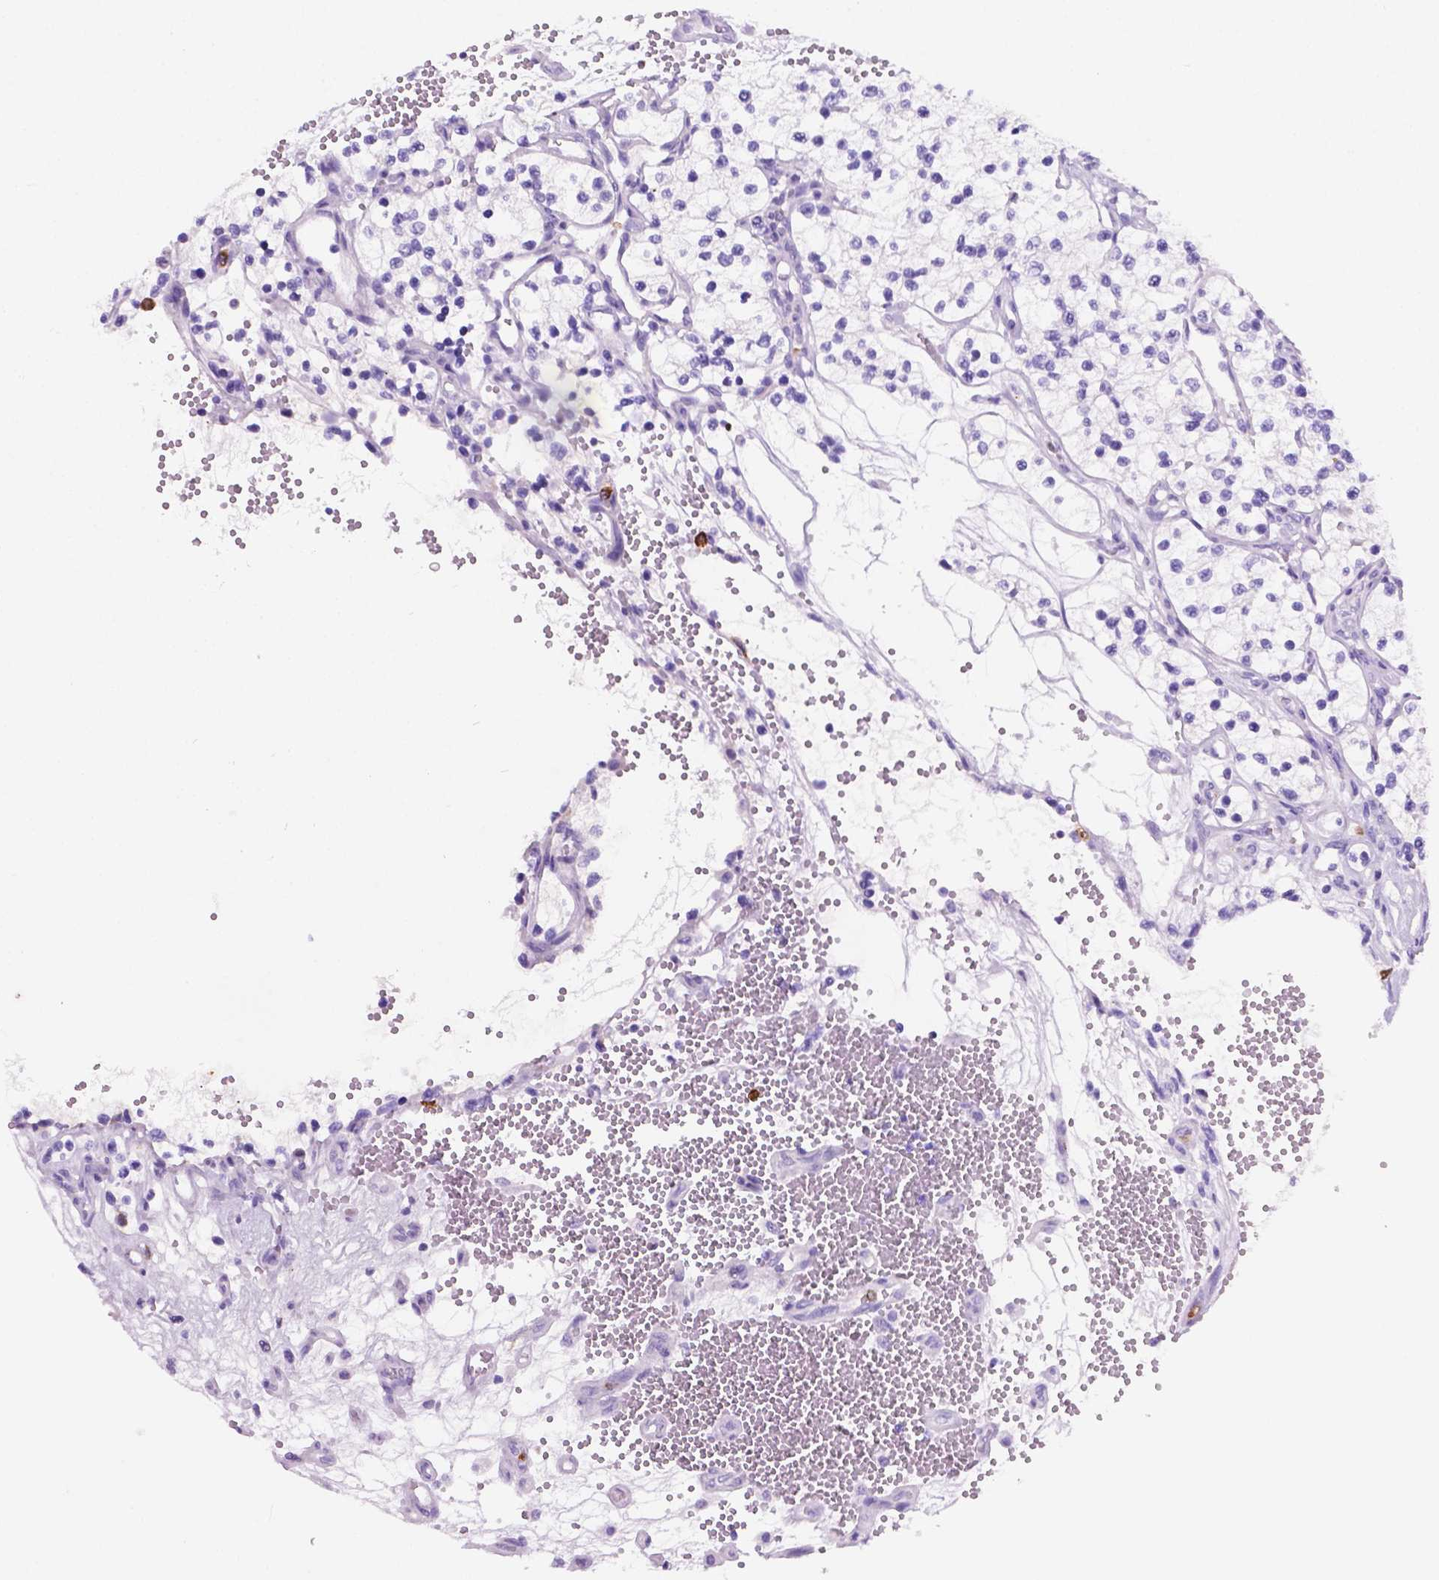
{"staining": {"intensity": "negative", "quantity": "none", "location": "none"}, "tissue": "renal cancer", "cell_type": "Tumor cells", "image_type": "cancer", "snomed": [{"axis": "morphology", "description": "Adenocarcinoma, NOS"}, {"axis": "topography", "description": "Kidney"}], "caption": "An immunohistochemistry photomicrograph of renal cancer is shown. There is no staining in tumor cells of renal cancer.", "gene": "MACF1", "patient": {"sex": "female", "age": 69}}